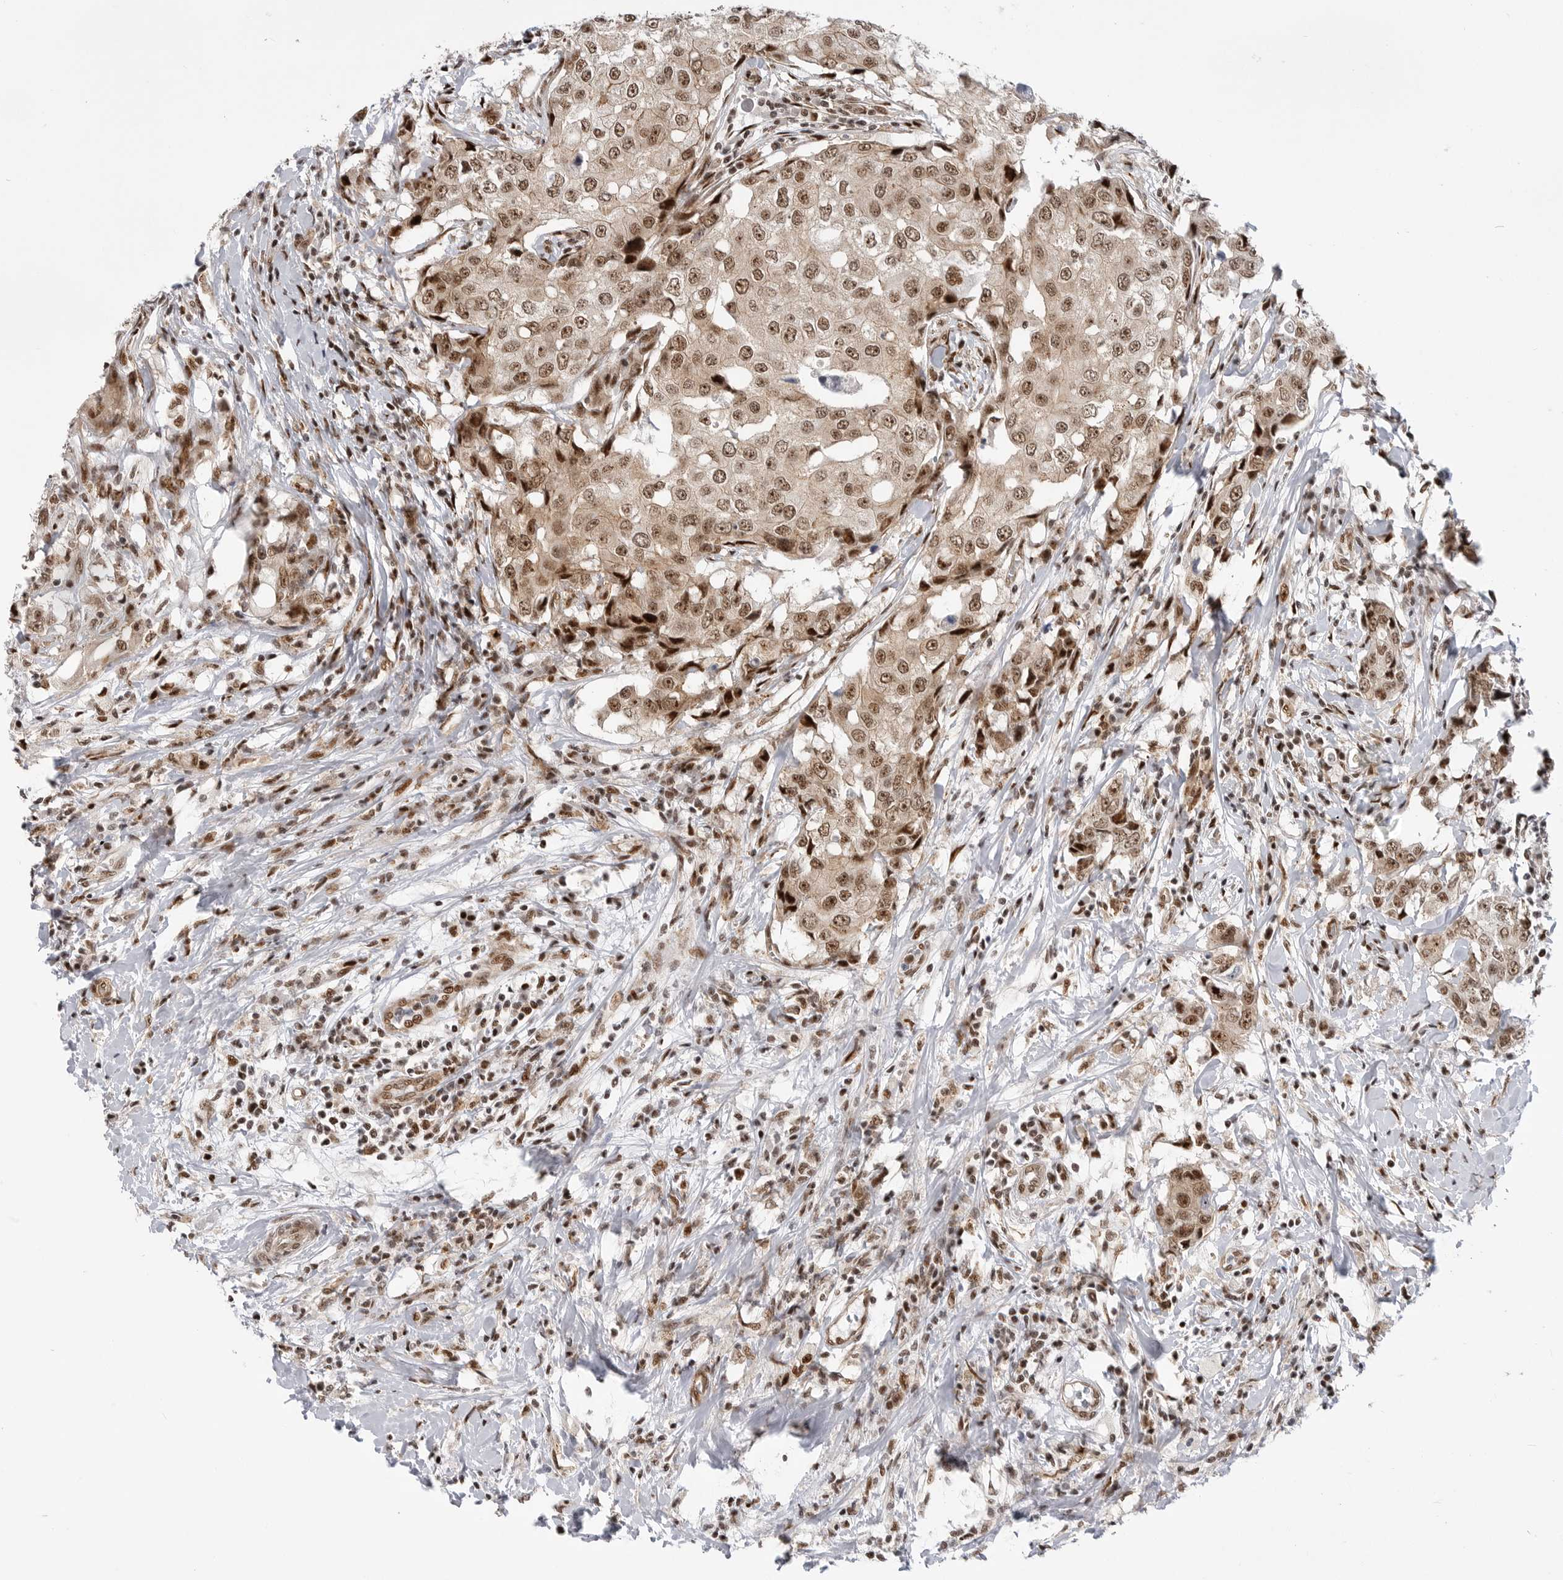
{"staining": {"intensity": "moderate", "quantity": ">75%", "location": "cytoplasmic/membranous,nuclear"}, "tissue": "breast cancer", "cell_type": "Tumor cells", "image_type": "cancer", "snomed": [{"axis": "morphology", "description": "Duct carcinoma"}, {"axis": "topography", "description": "Breast"}], "caption": "Protein expression by IHC reveals moderate cytoplasmic/membranous and nuclear expression in approximately >75% of tumor cells in breast cancer (infiltrating ductal carcinoma).", "gene": "GPATCH2", "patient": {"sex": "female", "age": 27}}